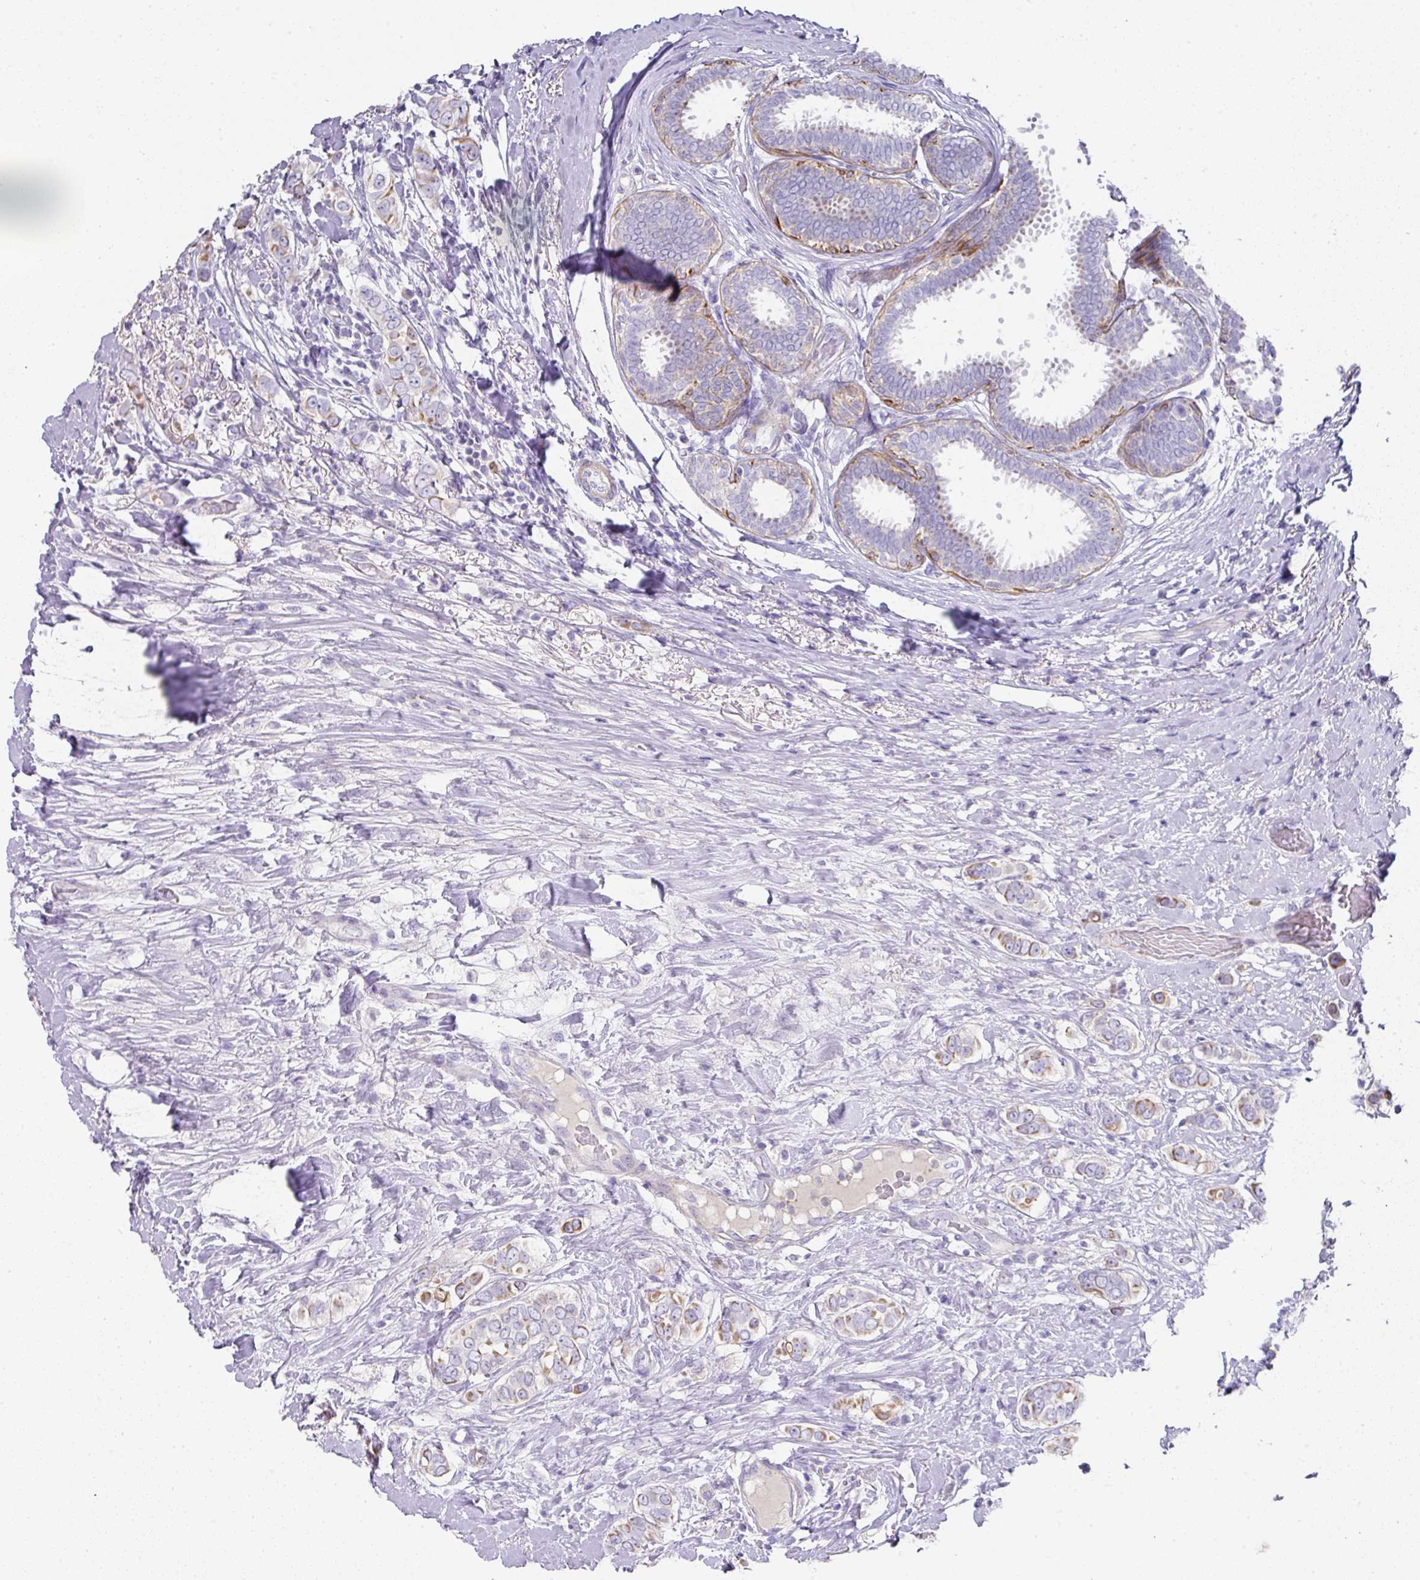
{"staining": {"intensity": "moderate", "quantity": "25%-75%", "location": "cytoplasmic/membranous"}, "tissue": "breast cancer", "cell_type": "Tumor cells", "image_type": "cancer", "snomed": [{"axis": "morphology", "description": "Lobular carcinoma"}, {"axis": "topography", "description": "Breast"}], "caption": "Approximately 25%-75% of tumor cells in breast cancer exhibit moderate cytoplasmic/membranous protein positivity as visualized by brown immunohistochemical staining.", "gene": "TARM1", "patient": {"sex": "female", "age": 51}}